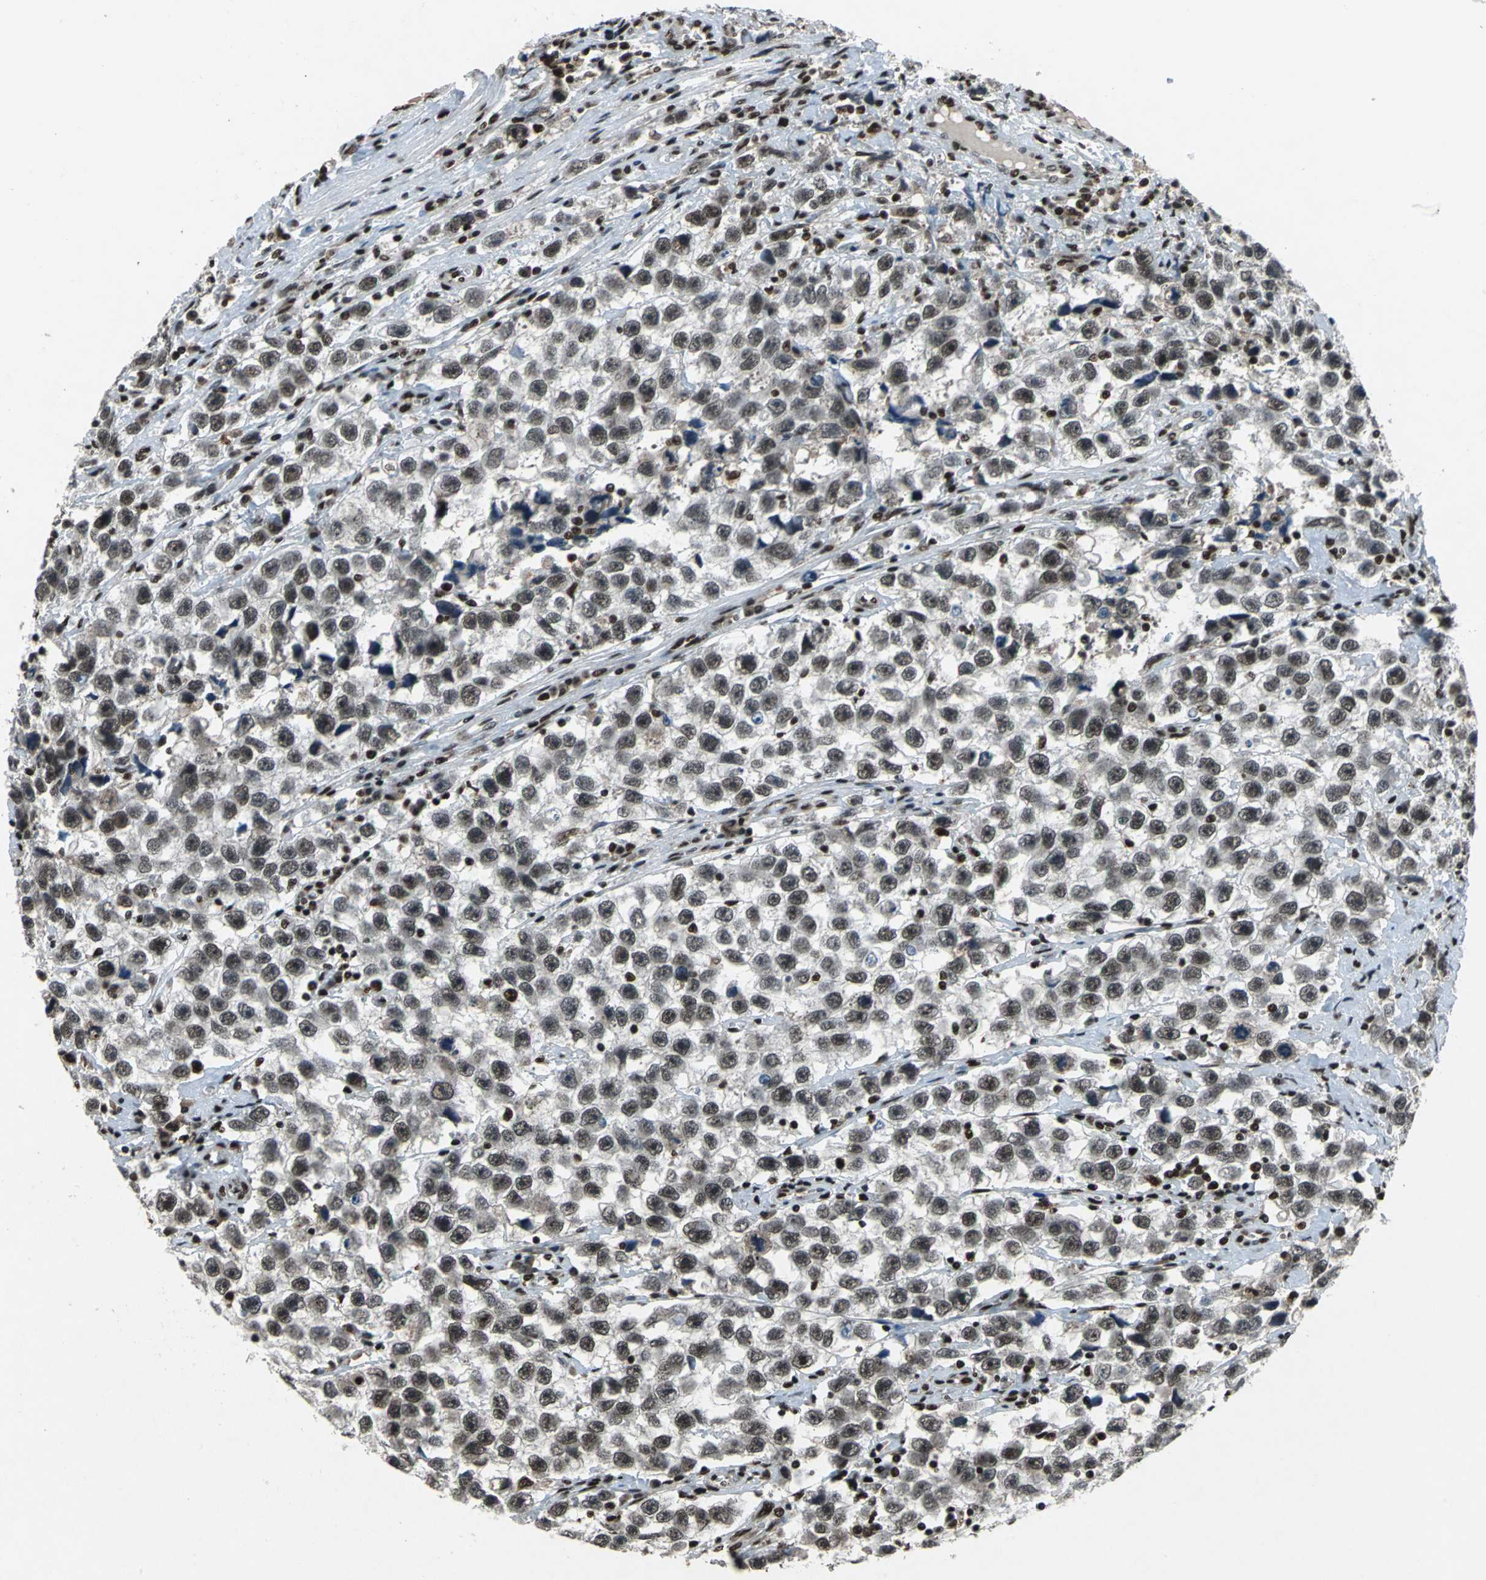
{"staining": {"intensity": "strong", "quantity": ">75%", "location": "nuclear"}, "tissue": "testis cancer", "cell_type": "Tumor cells", "image_type": "cancer", "snomed": [{"axis": "morphology", "description": "Seminoma, NOS"}, {"axis": "topography", "description": "Testis"}], "caption": "A brown stain shows strong nuclear staining of a protein in testis cancer (seminoma) tumor cells.", "gene": "MTA2", "patient": {"sex": "male", "age": 33}}